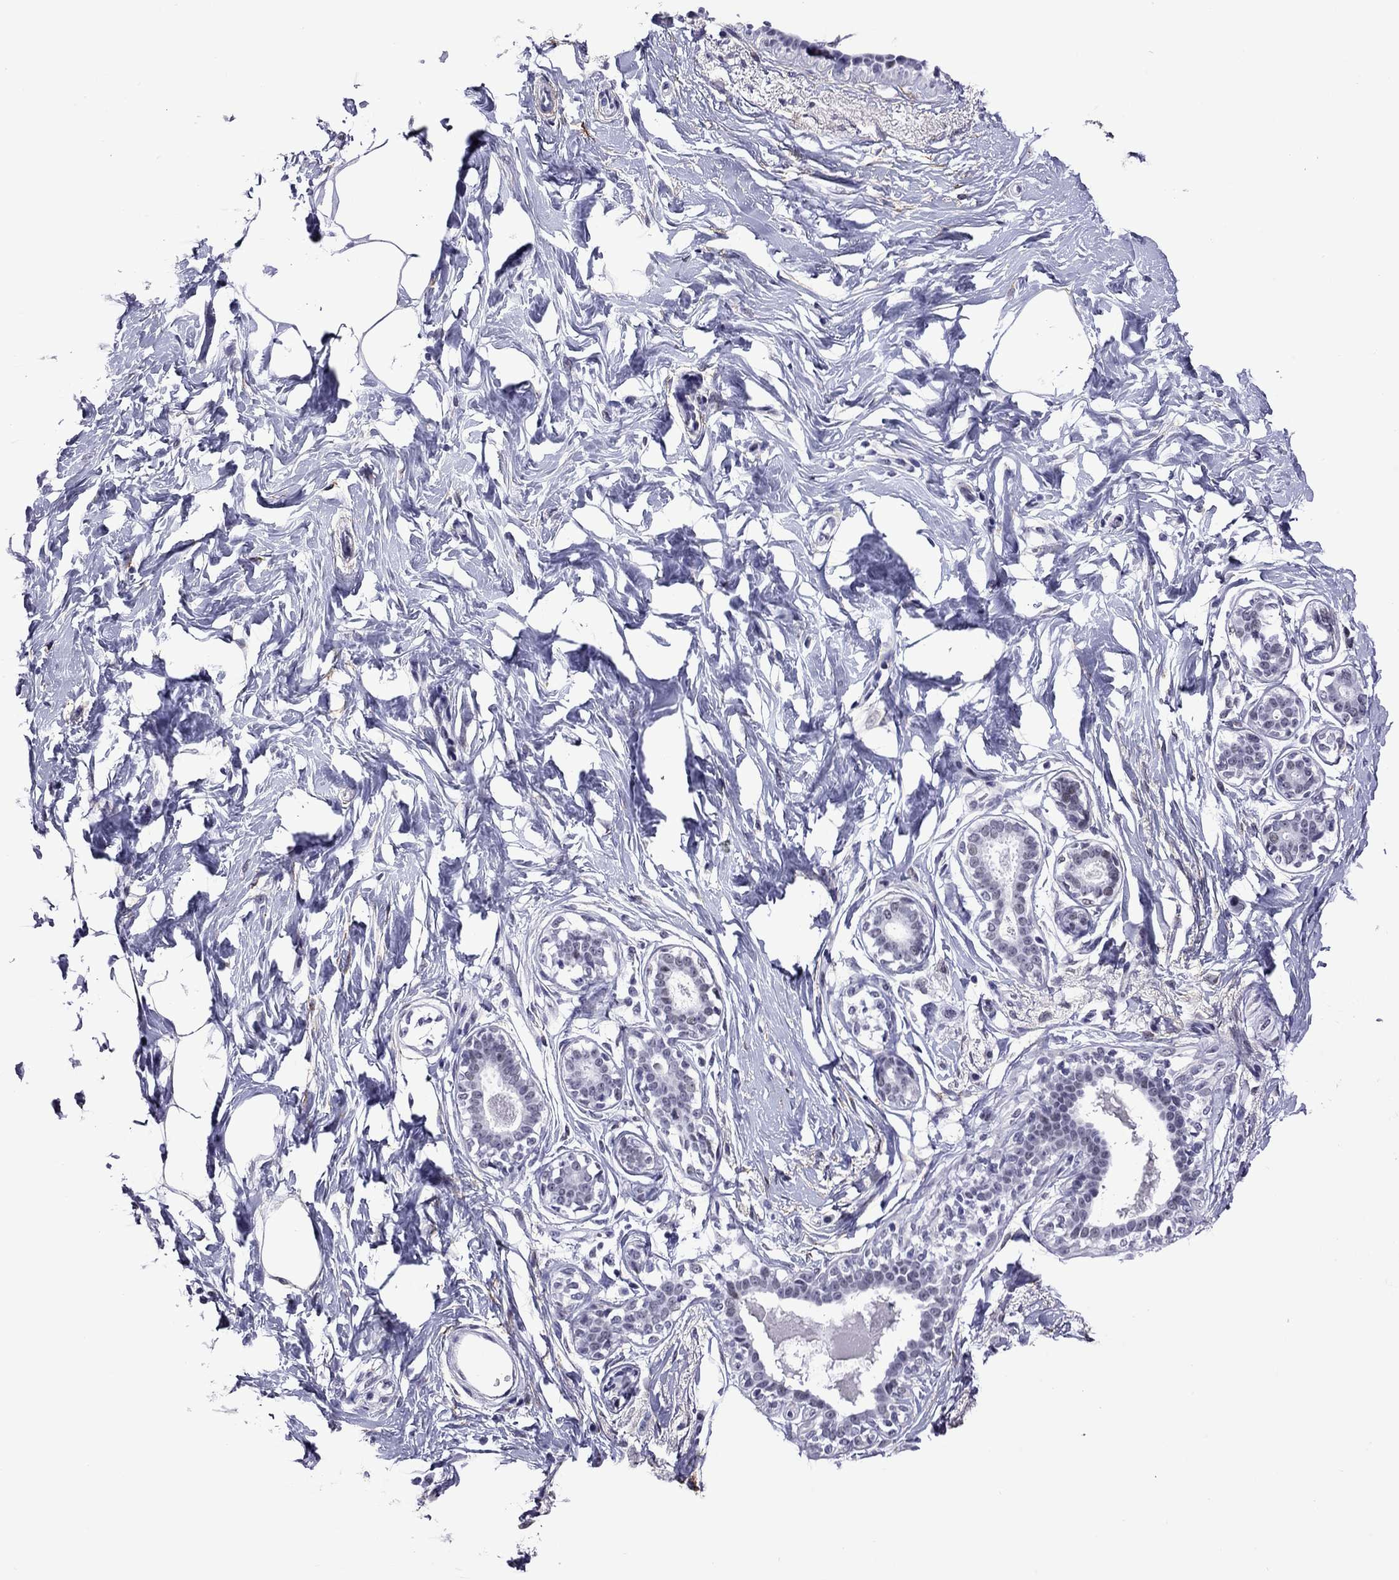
{"staining": {"intensity": "negative", "quantity": "none", "location": "none"}, "tissue": "breast", "cell_type": "Adipocytes", "image_type": "normal", "snomed": [{"axis": "morphology", "description": "Normal tissue, NOS"}, {"axis": "morphology", "description": "Lobular carcinoma, in situ"}, {"axis": "topography", "description": "Breast"}], "caption": "High magnification brightfield microscopy of benign breast stained with DAB (3,3'-diaminobenzidine) (brown) and counterstained with hematoxylin (blue): adipocytes show no significant positivity. (Stains: DAB (3,3'-diaminobenzidine) immunohistochemistry with hematoxylin counter stain, Microscopy: brightfield microscopy at high magnification).", "gene": "ZNF646", "patient": {"sex": "female", "age": 35}}